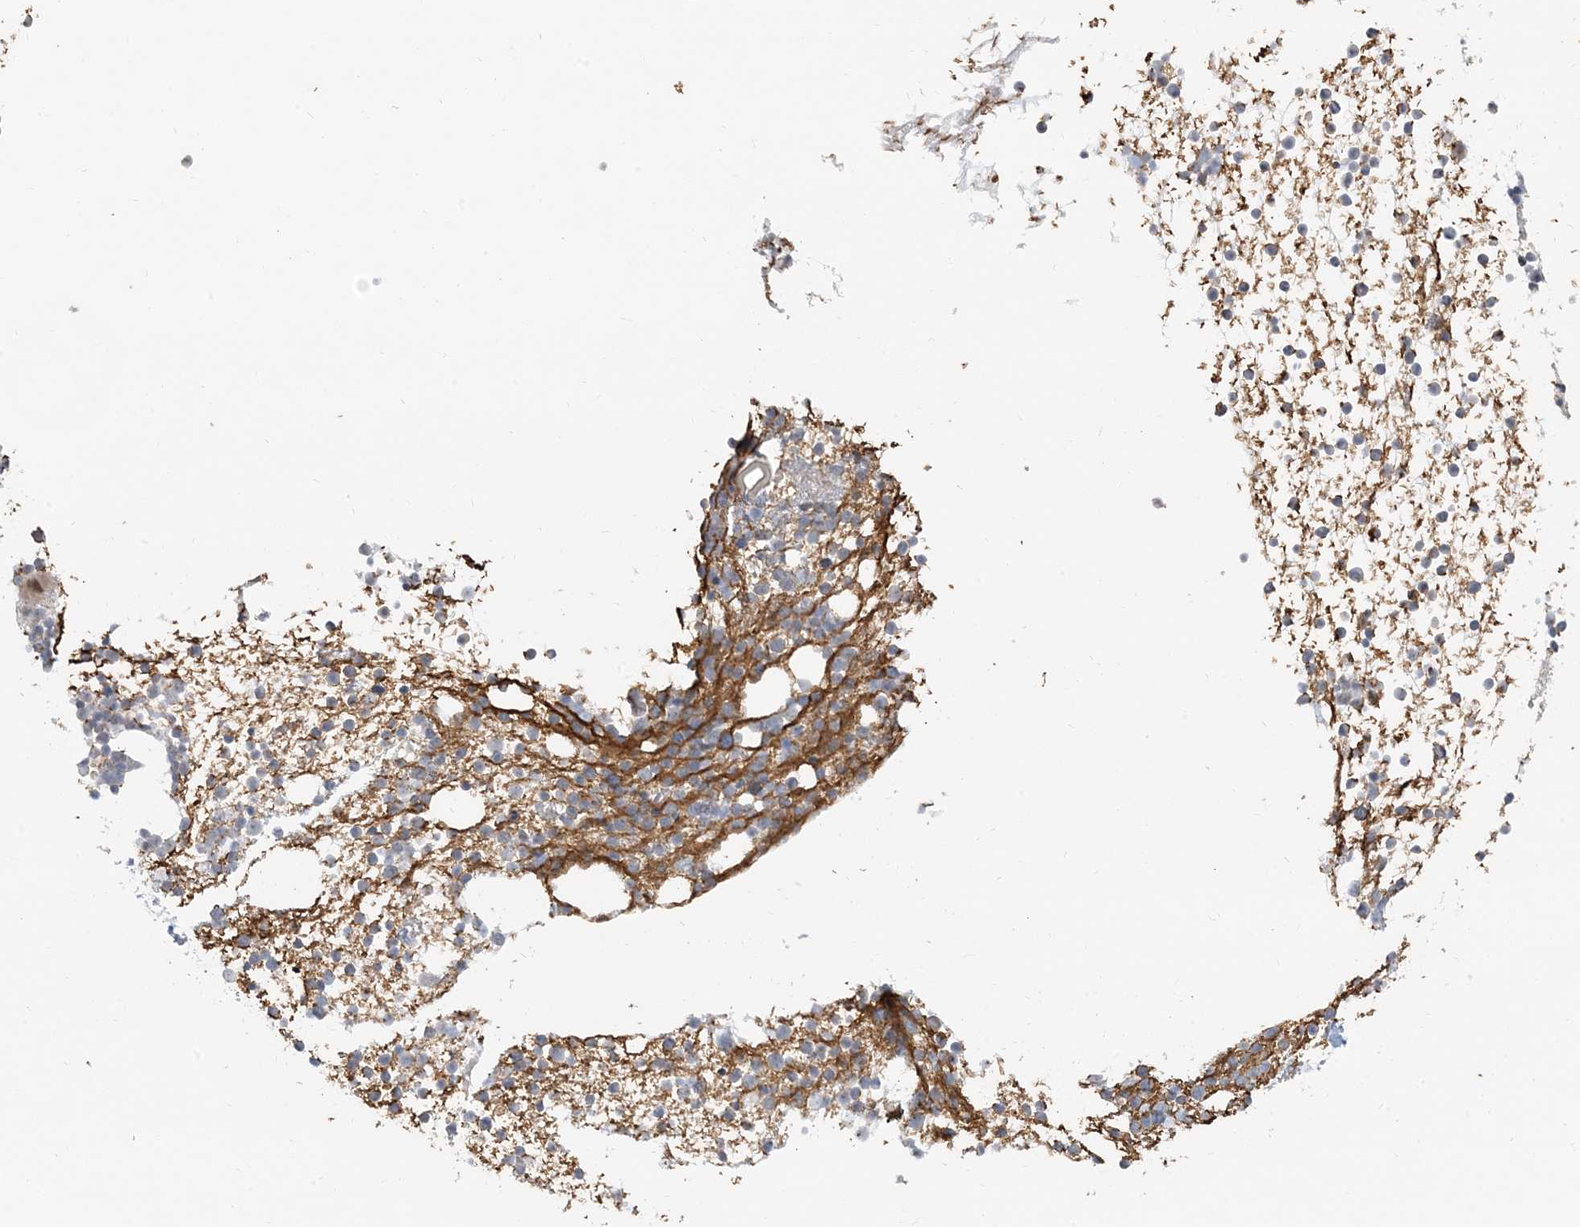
{"staining": {"intensity": "moderate", "quantity": "<25%", "location": "cytoplasmic/membranous"}, "tissue": "bone marrow", "cell_type": "Hematopoietic cells", "image_type": "normal", "snomed": [{"axis": "morphology", "description": "Normal tissue, NOS"}, {"axis": "topography", "description": "Bone marrow"}], "caption": "Protein staining demonstrates moderate cytoplasmic/membranous positivity in approximately <25% of hematopoietic cells in normal bone marrow. (brown staining indicates protein expression, while blue staining denotes nuclei).", "gene": "PRRT3", "patient": {"sex": "male", "age": 54}}